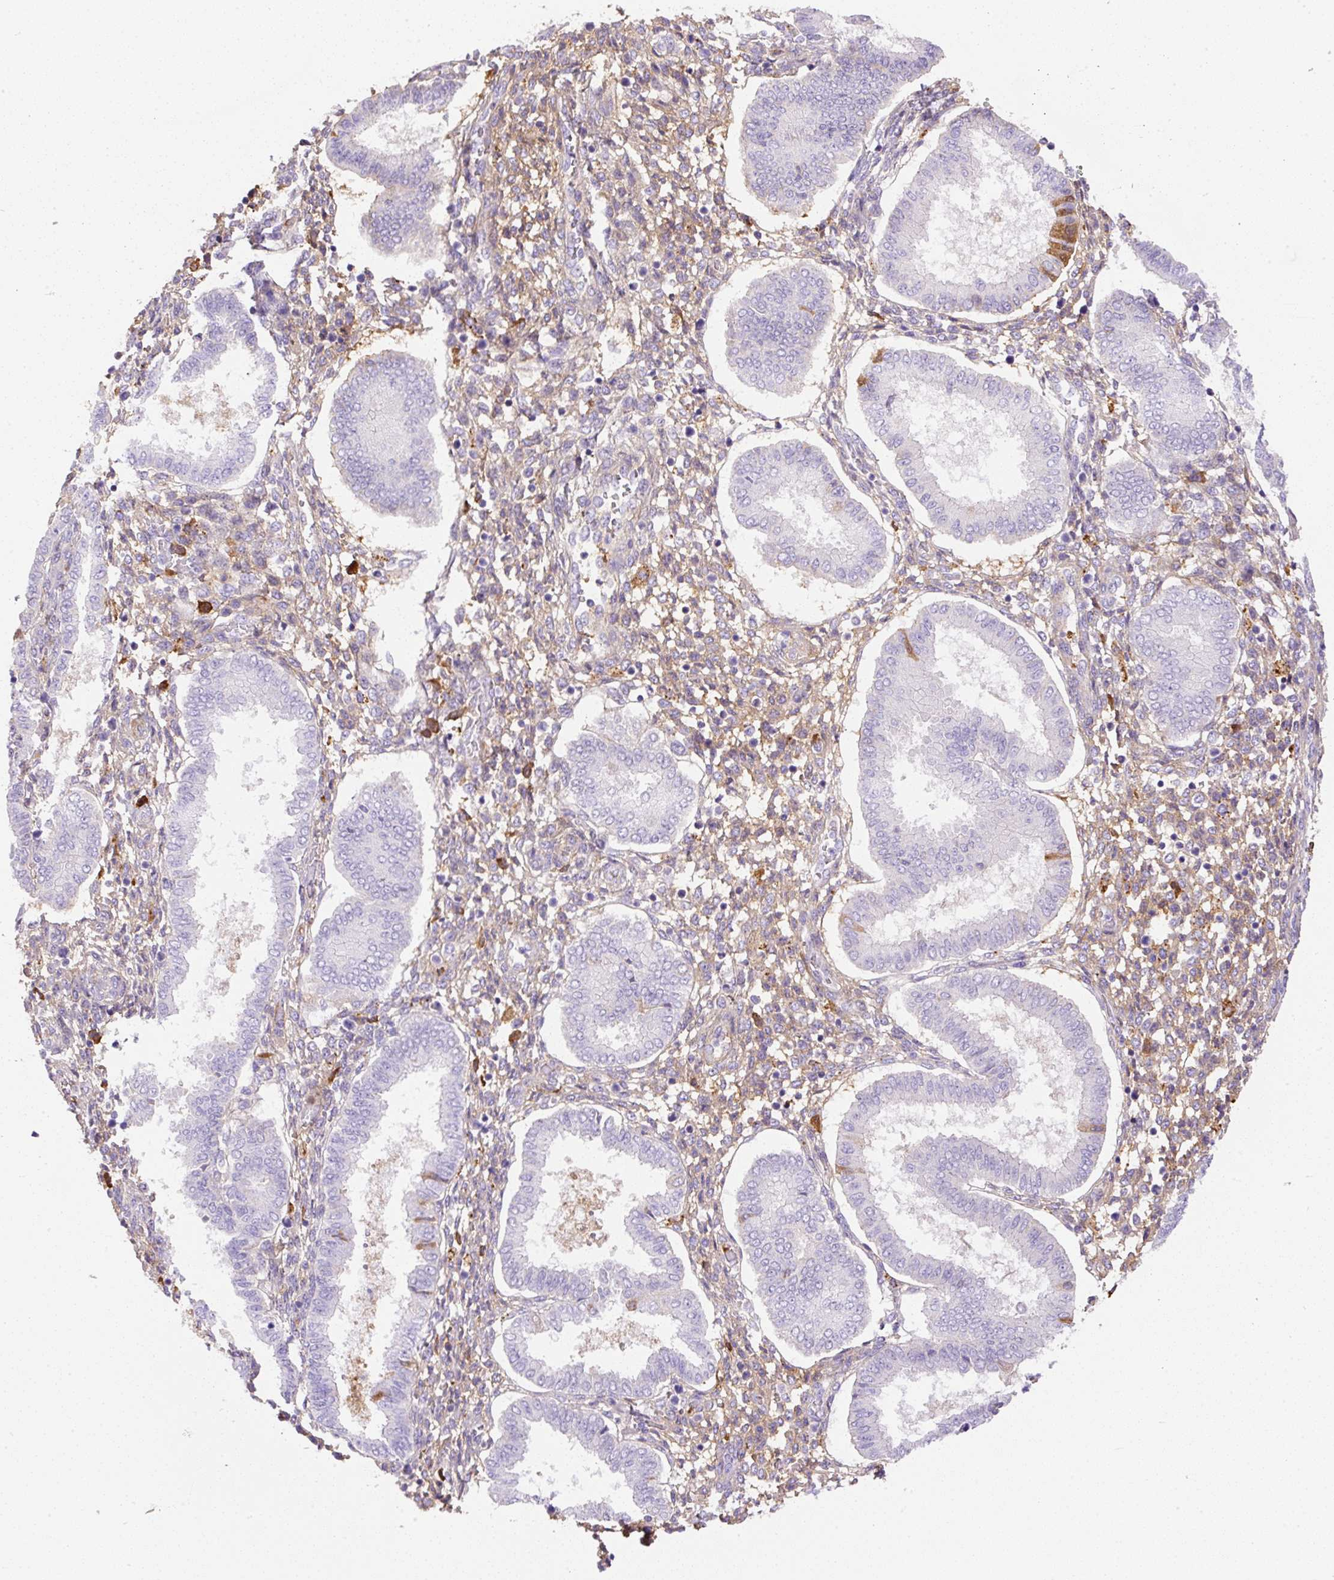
{"staining": {"intensity": "weak", "quantity": "<25%", "location": "cytoplasmic/membranous"}, "tissue": "endometrium", "cell_type": "Cells in endometrial stroma", "image_type": "normal", "snomed": [{"axis": "morphology", "description": "Normal tissue, NOS"}, {"axis": "topography", "description": "Endometrium"}], "caption": "Immunohistochemistry of benign human endometrium exhibits no expression in cells in endometrial stroma. (DAB (3,3'-diaminobenzidine) immunohistochemistry (IHC) visualized using brightfield microscopy, high magnification).", "gene": "APCS", "patient": {"sex": "female", "age": 24}}